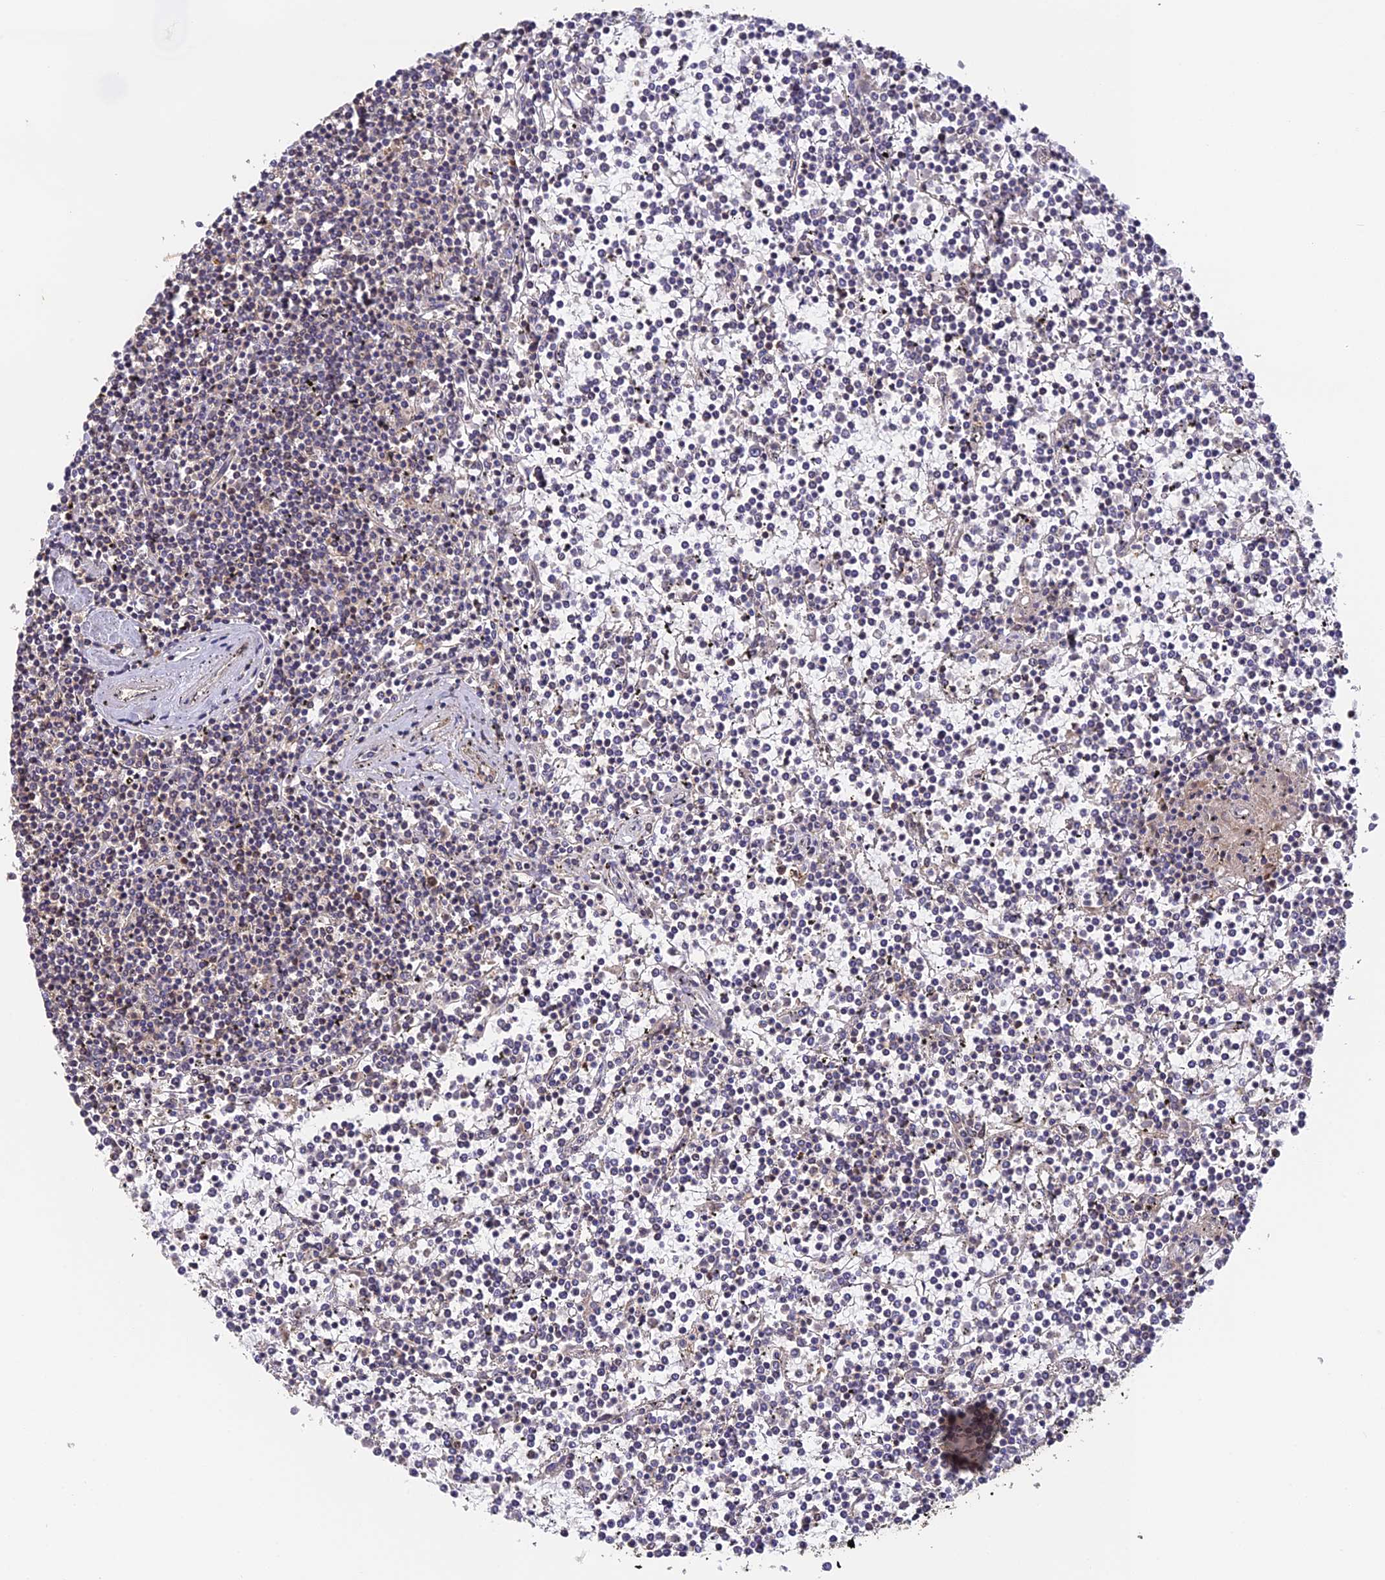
{"staining": {"intensity": "negative", "quantity": "none", "location": "none"}, "tissue": "lymphoma", "cell_type": "Tumor cells", "image_type": "cancer", "snomed": [{"axis": "morphology", "description": "Malignant lymphoma, non-Hodgkin's type, Low grade"}, {"axis": "topography", "description": "Spleen"}], "caption": "Tumor cells show no significant positivity in malignant lymphoma, non-Hodgkin's type (low-grade).", "gene": "ZNF443", "patient": {"sex": "female", "age": 19}}